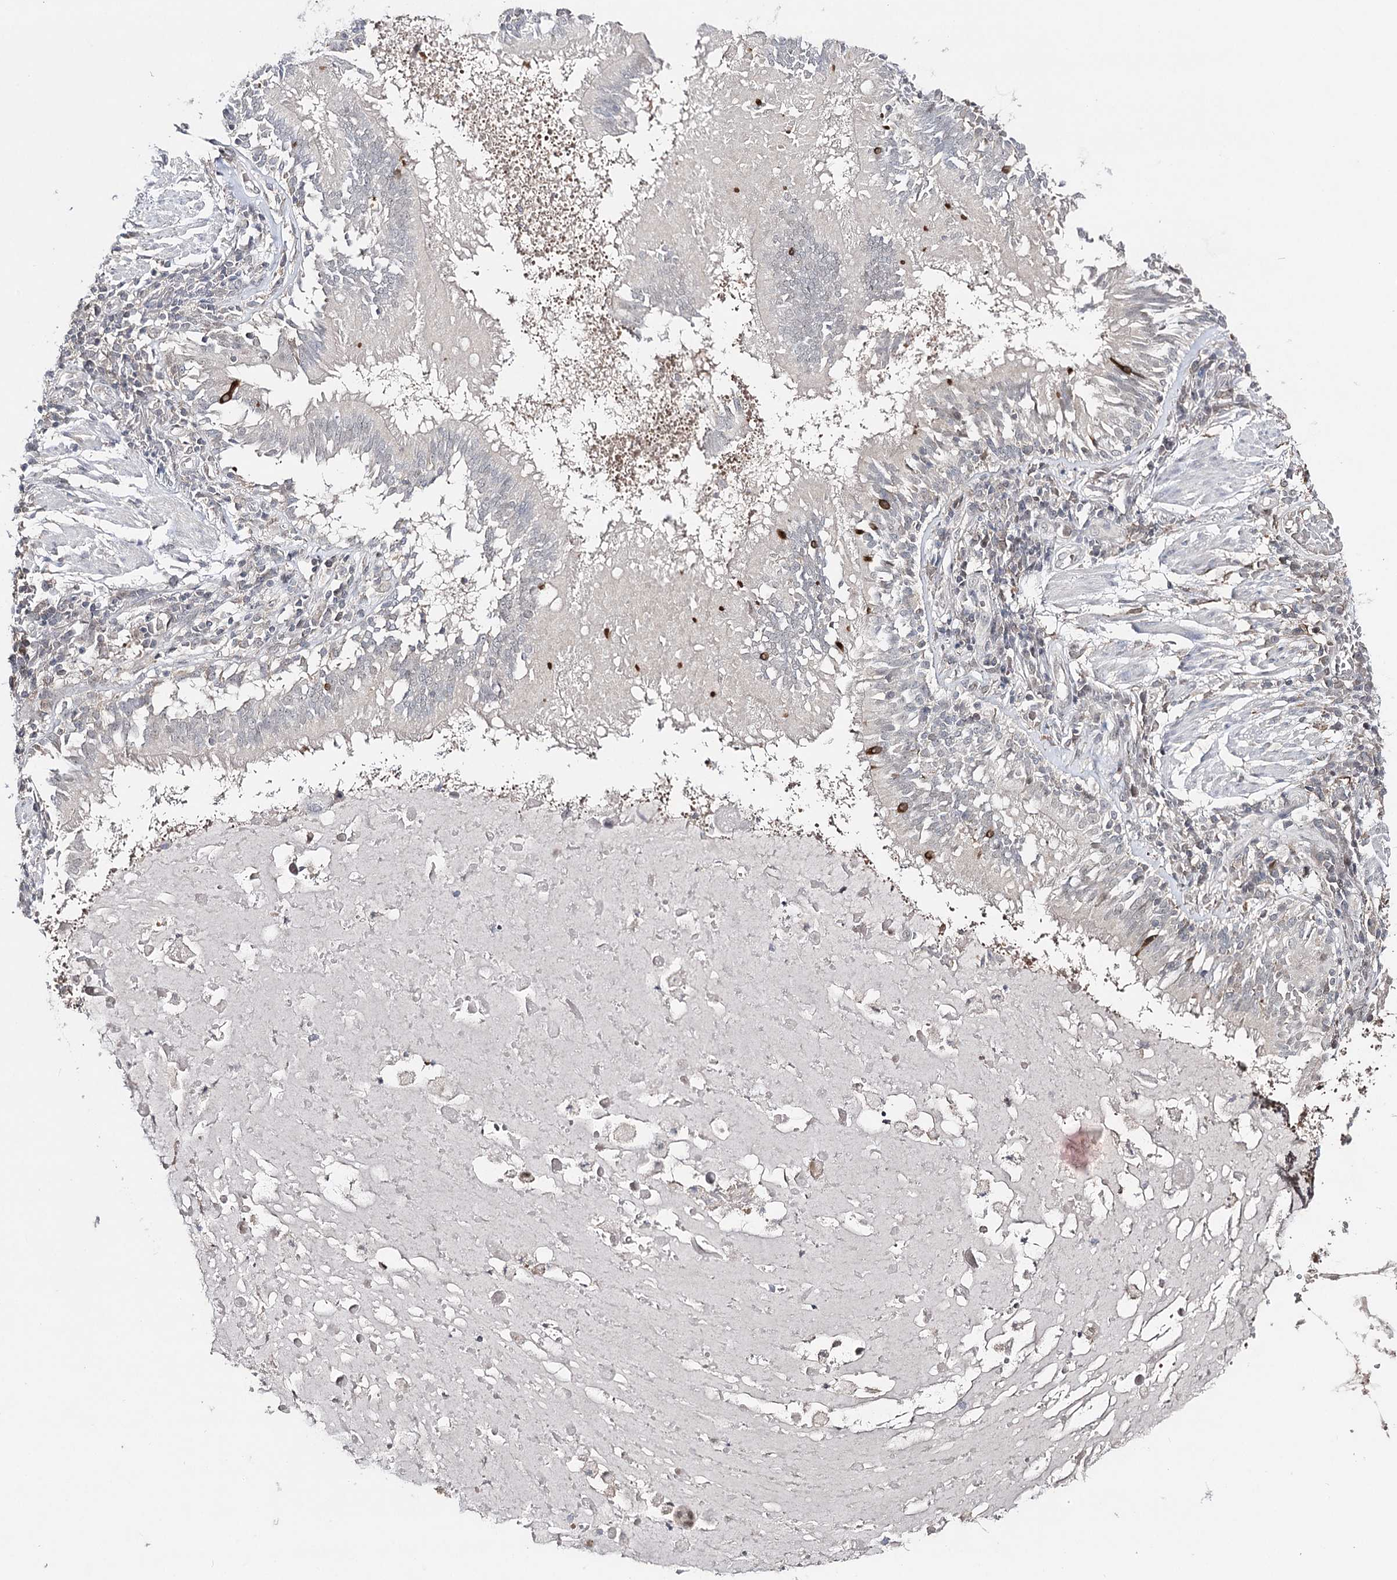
{"staining": {"intensity": "negative", "quantity": "none", "location": "none"}, "tissue": "lung cancer", "cell_type": "Tumor cells", "image_type": "cancer", "snomed": [{"axis": "morphology", "description": "Squamous cell carcinoma, NOS"}, {"axis": "topography", "description": "Lung"}], "caption": "Immunohistochemistry (IHC) of human lung cancer (squamous cell carcinoma) exhibits no positivity in tumor cells.", "gene": "HSD11B2", "patient": {"sex": "male", "age": 65}}